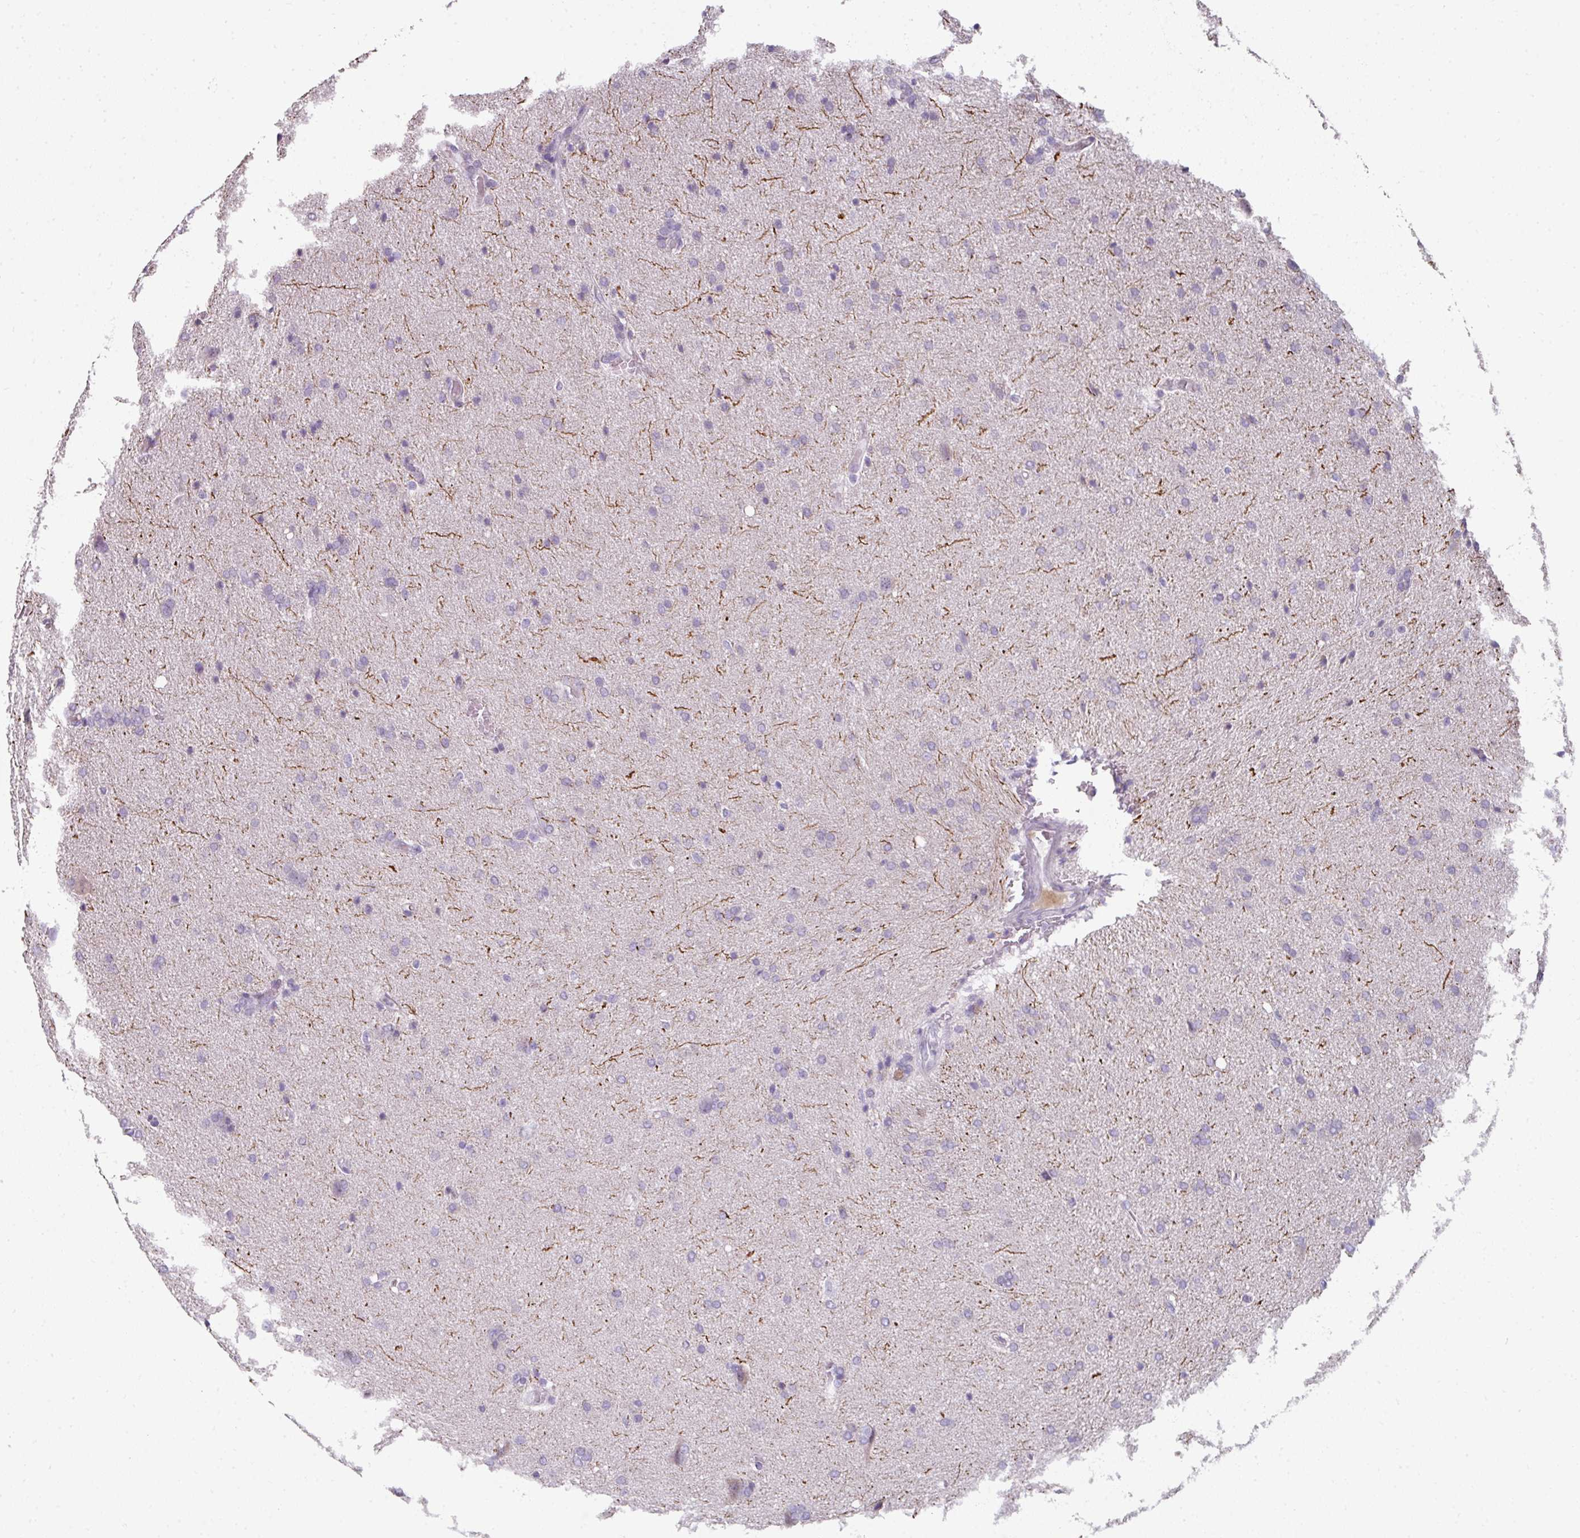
{"staining": {"intensity": "negative", "quantity": "none", "location": "none"}, "tissue": "glioma", "cell_type": "Tumor cells", "image_type": "cancer", "snomed": [{"axis": "morphology", "description": "Glioma, malignant, High grade"}, {"axis": "topography", "description": "Brain"}], "caption": "The histopathology image displays no staining of tumor cells in malignant glioma (high-grade).", "gene": "FHAD1", "patient": {"sex": "male", "age": 56}}